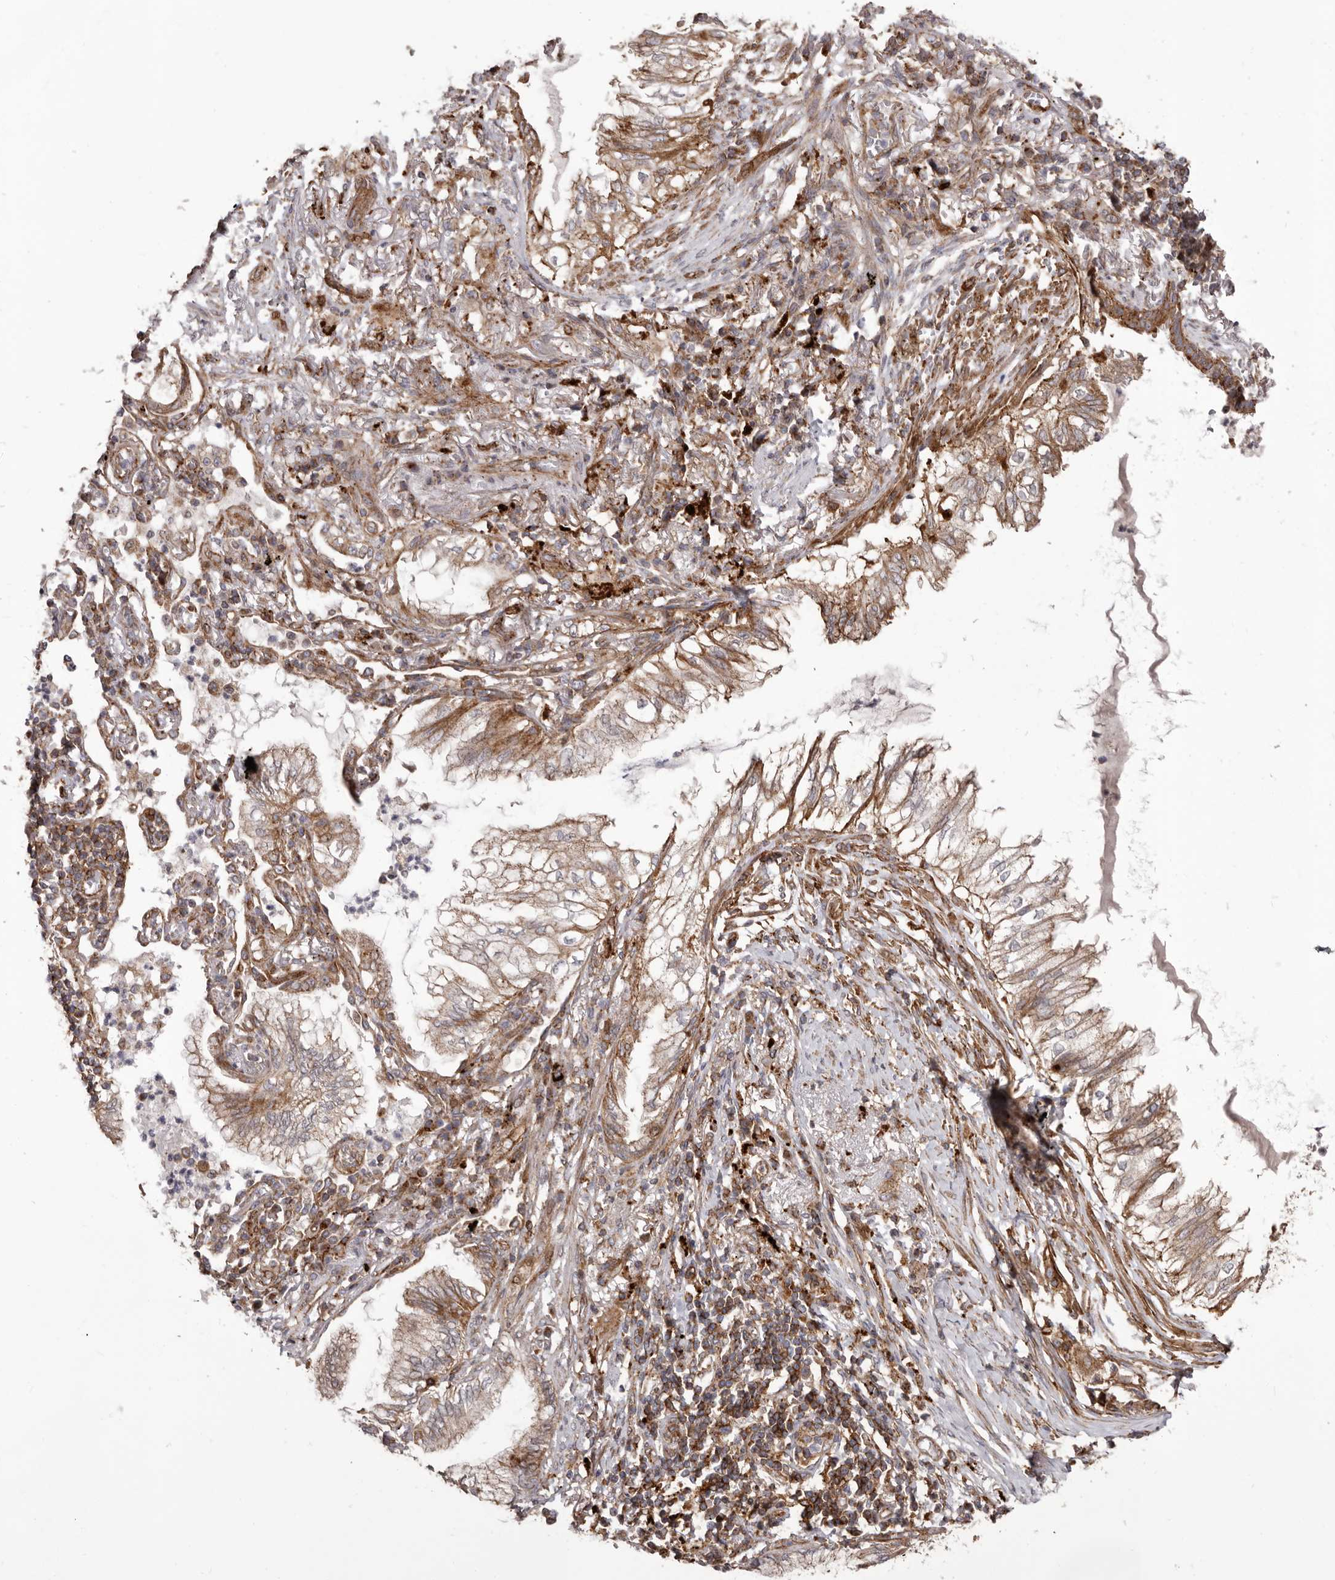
{"staining": {"intensity": "moderate", "quantity": "25%-75%", "location": "cytoplasmic/membranous"}, "tissue": "lung cancer", "cell_type": "Tumor cells", "image_type": "cancer", "snomed": [{"axis": "morphology", "description": "Adenocarcinoma, NOS"}, {"axis": "topography", "description": "Lung"}], "caption": "Immunohistochemical staining of lung cancer demonstrates moderate cytoplasmic/membranous protein positivity in approximately 25%-75% of tumor cells.", "gene": "NUP43", "patient": {"sex": "female", "age": 70}}